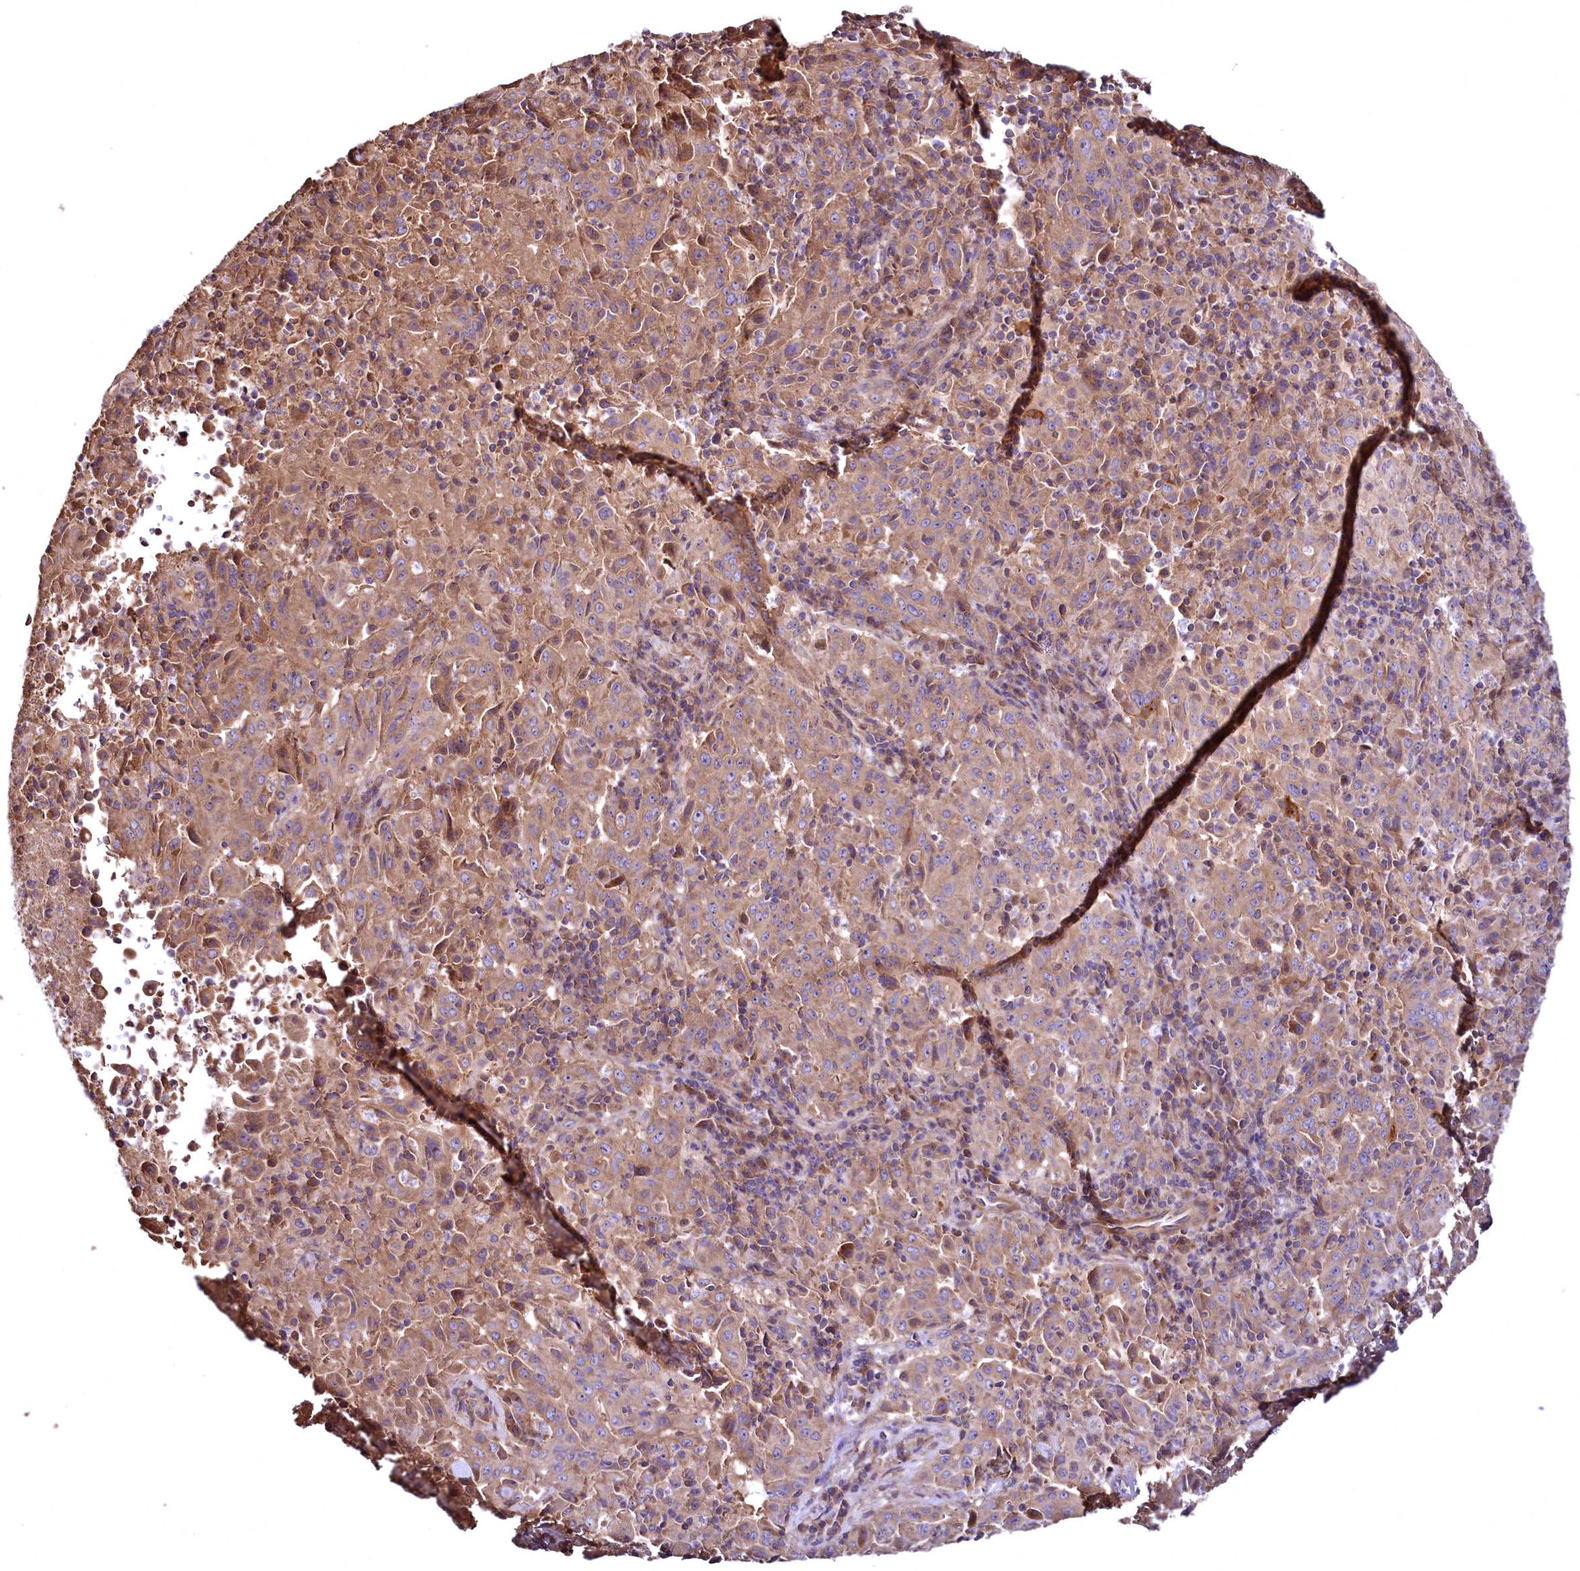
{"staining": {"intensity": "moderate", "quantity": ">75%", "location": "cytoplasmic/membranous"}, "tissue": "pancreatic cancer", "cell_type": "Tumor cells", "image_type": "cancer", "snomed": [{"axis": "morphology", "description": "Adenocarcinoma, NOS"}, {"axis": "topography", "description": "Pancreas"}], "caption": "Immunohistochemistry (IHC) photomicrograph of pancreatic adenocarcinoma stained for a protein (brown), which exhibits medium levels of moderate cytoplasmic/membranous staining in approximately >75% of tumor cells.", "gene": "TBCEL", "patient": {"sex": "male", "age": 63}}